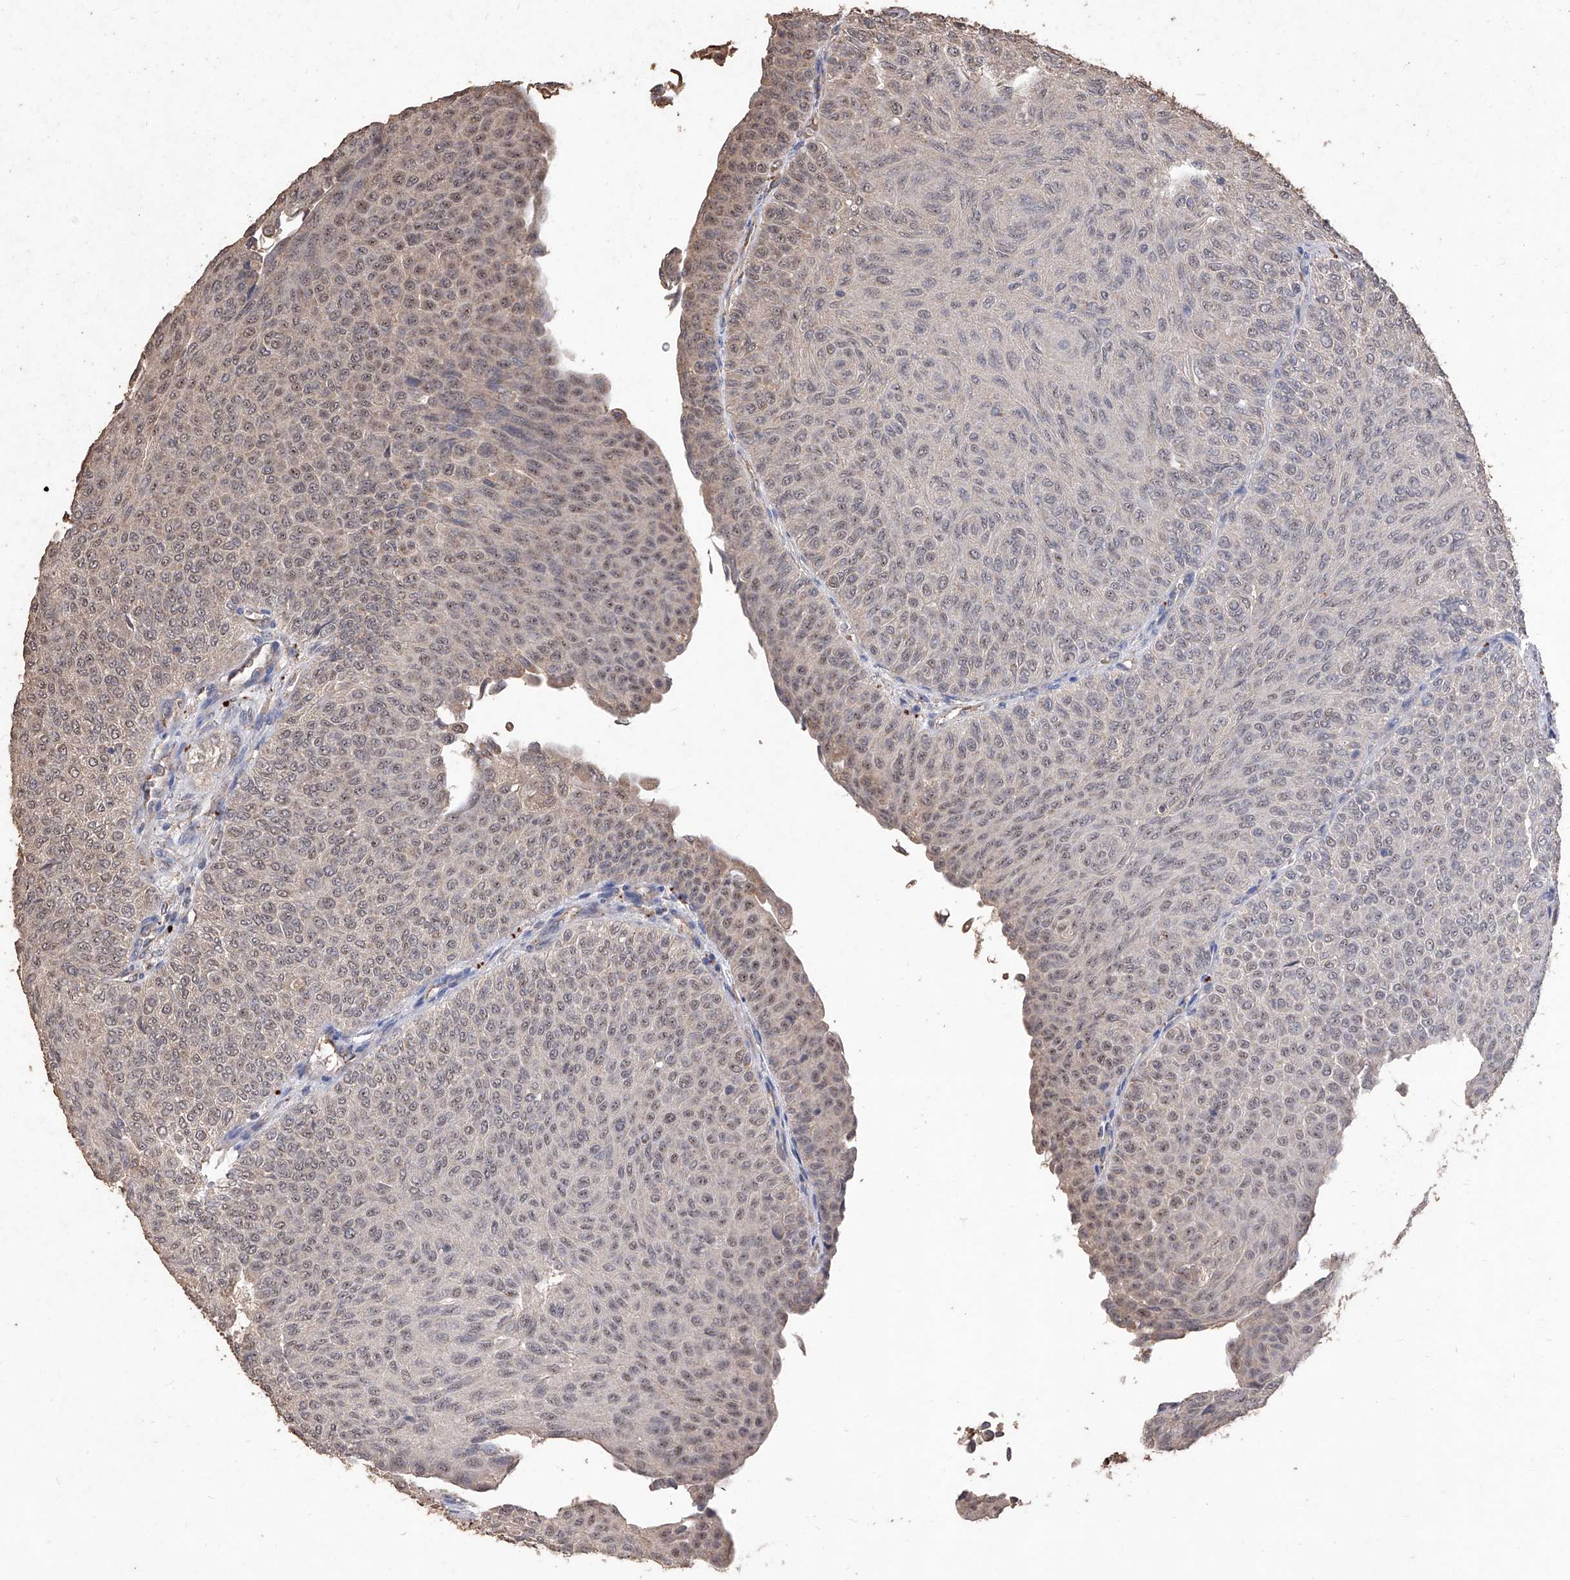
{"staining": {"intensity": "weak", "quantity": "25%-75%", "location": "nuclear"}, "tissue": "urothelial cancer", "cell_type": "Tumor cells", "image_type": "cancer", "snomed": [{"axis": "morphology", "description": "Urothelial carcinoma, Low grade"}, {"axis": "topography", "description": "Urinary bladder"}], "caption": "There is low levels of weak nuclear staining in tumor cells of urothelial carcinoma (low-grade), as demonstrated by immunohistochemical staining (brown color).", "gene": "EML1", "patient": {"sex": "male", "age": 78}}